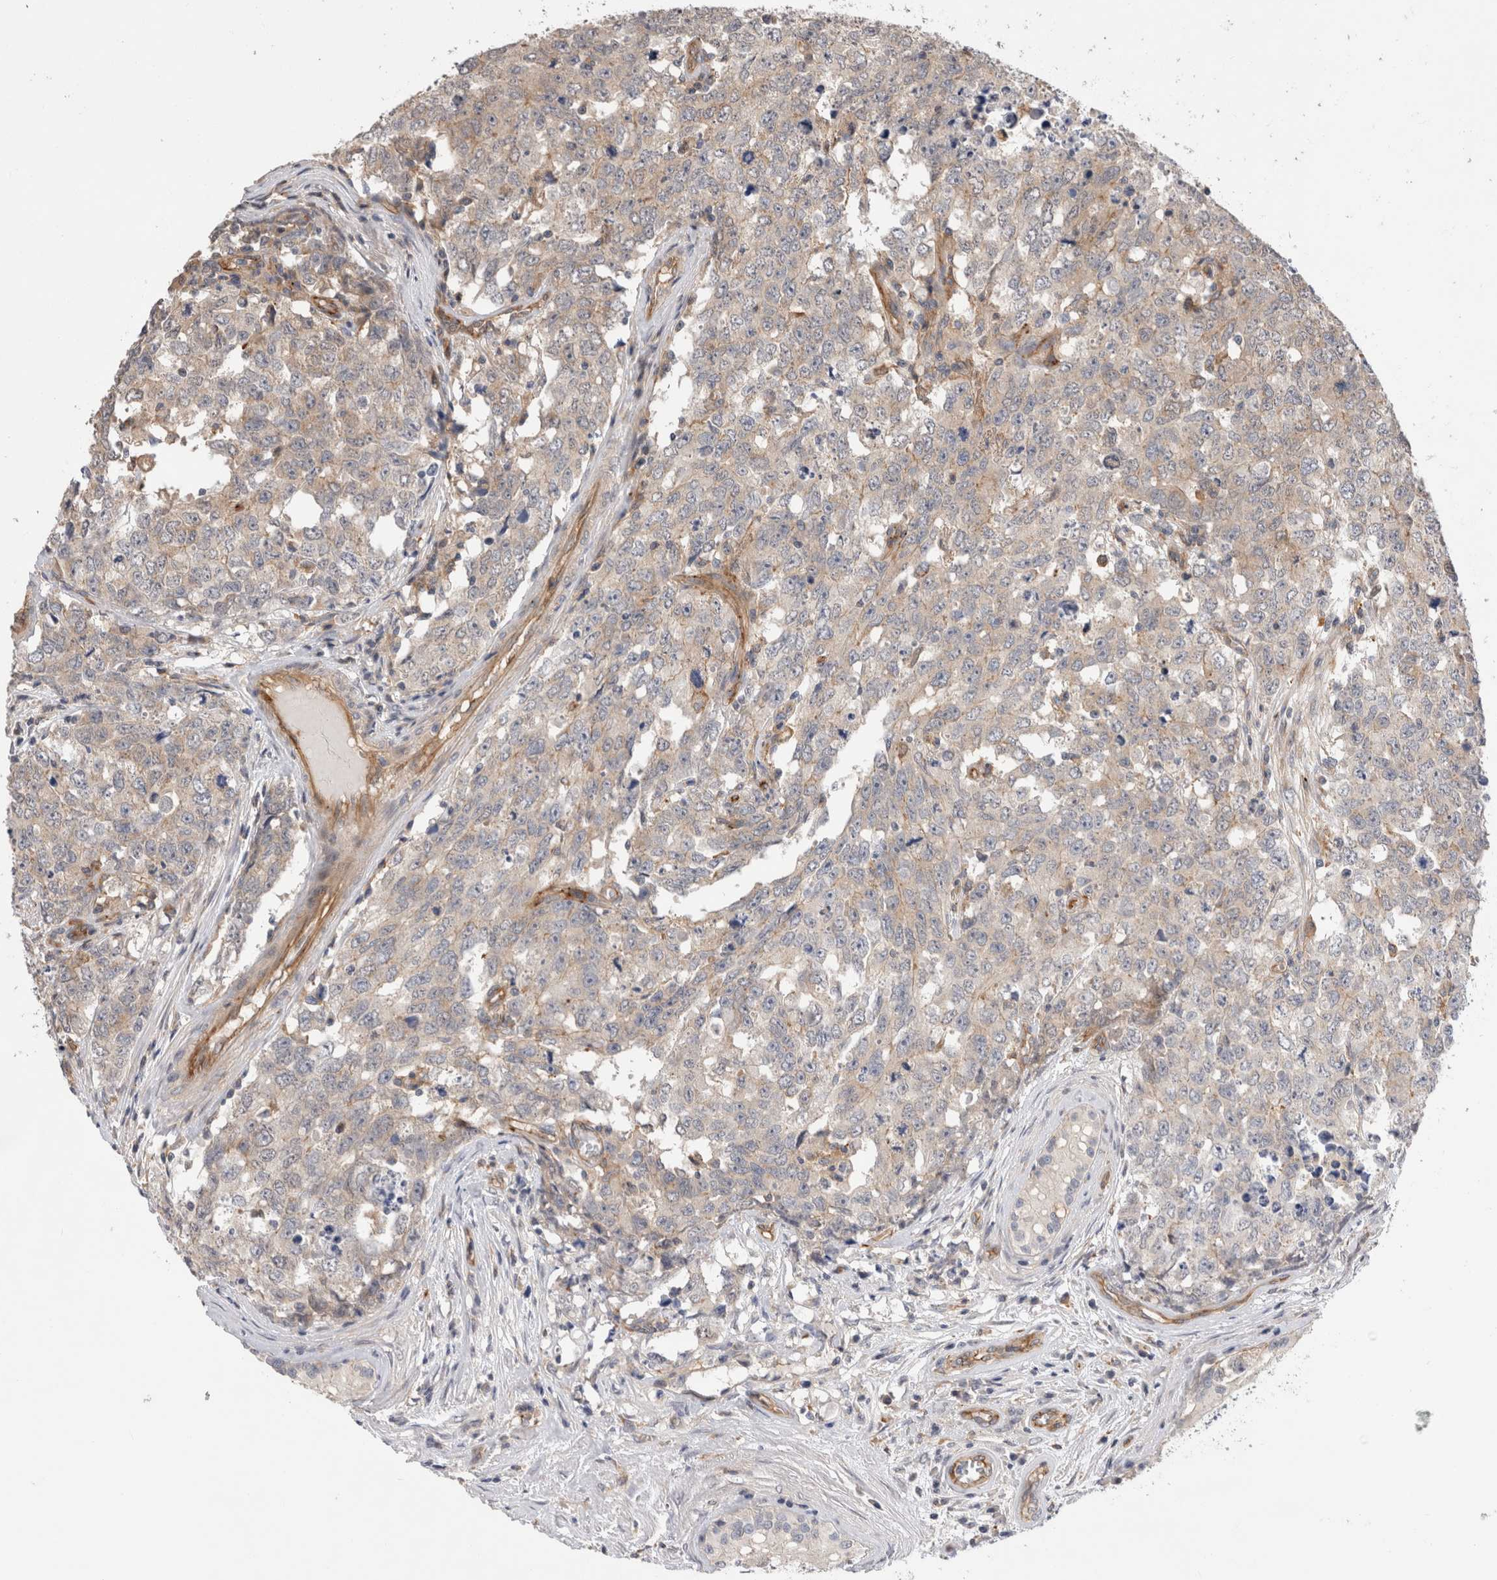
{"staining": {"intensity": "weak", "quantity": "25%-75%", "location": "cytoplasmic/membranous"}, "tissue": "testis cancer", "cell_type": "Tumor cells", "image_type": "cancer", "snomed": [{"axis": "morphology", "description": "Carcinoma, Embryonal, NOS"}, {"axis": "topography", "description": "Testis"}], "caption": "The immunohistochemical stain shows weak cytoplasmic/membranous staining in tumor cells of embryonal carcinoma (testis) tissue.", "gene": "BNIP2", "patient": {"sex": "male", "age": 28}}